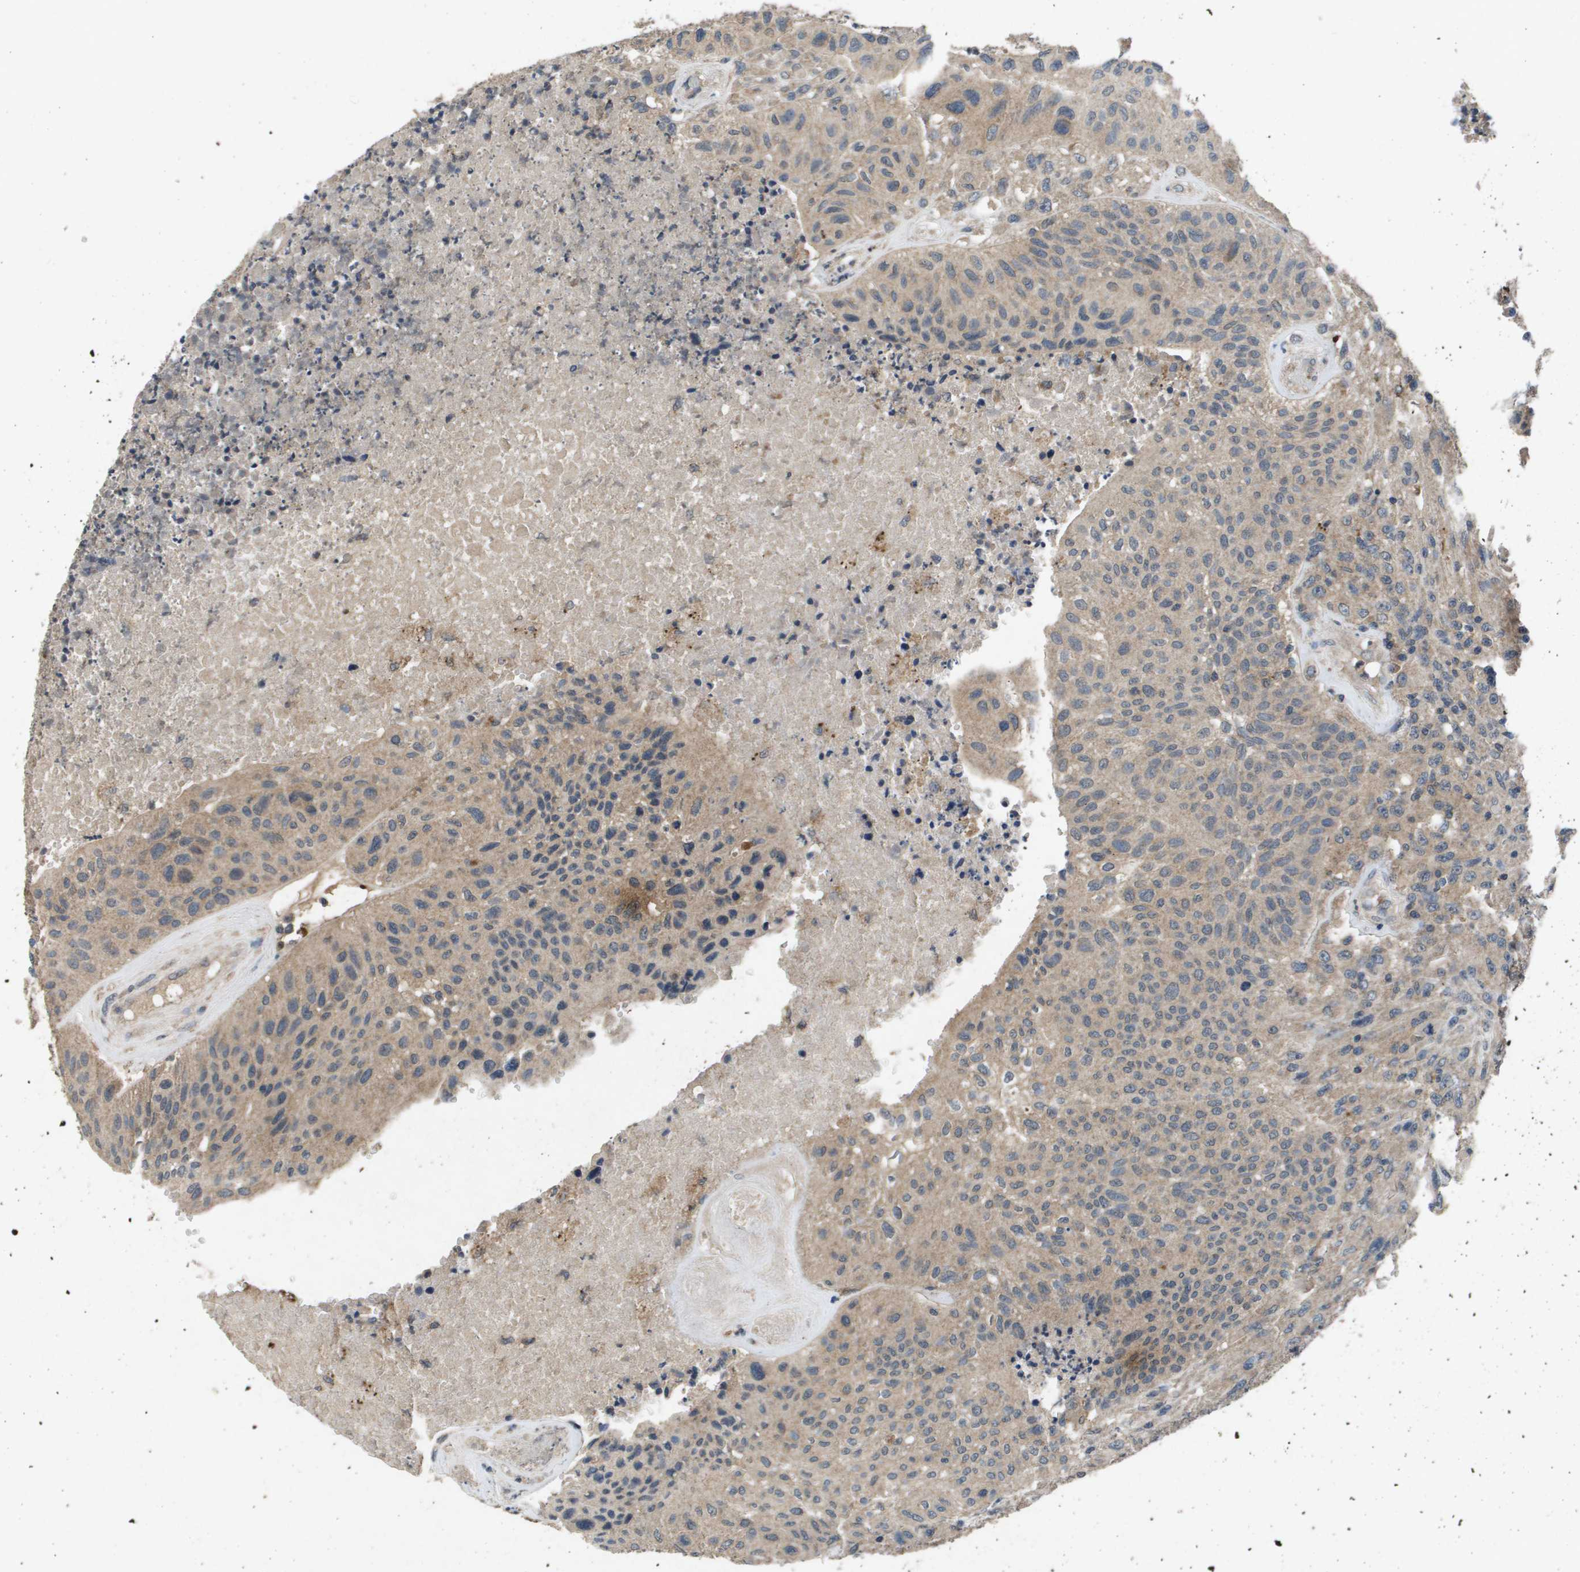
{"staining": {"intensity": "weak", "quantity": ">75%", "location": "cytoplasmic/membranous"}, "tissue": "urothelial cancer", "cell_type": "Tumor cells", "image_type": "cancer", "snomed": [{"axis": "morphology", "description": "Urothelial carcinoma, High grade"}, {"axis": "topography", "description": "Urinary bladder"}], "caption": "Protein staining of urothelial carcinoma (high-grade) tissue displays weak cytoplasmic/membranous positivity in approximately >75% of tumor cells.", "gene": "PROC", "patient": {"sex": "male", "age": 66}}